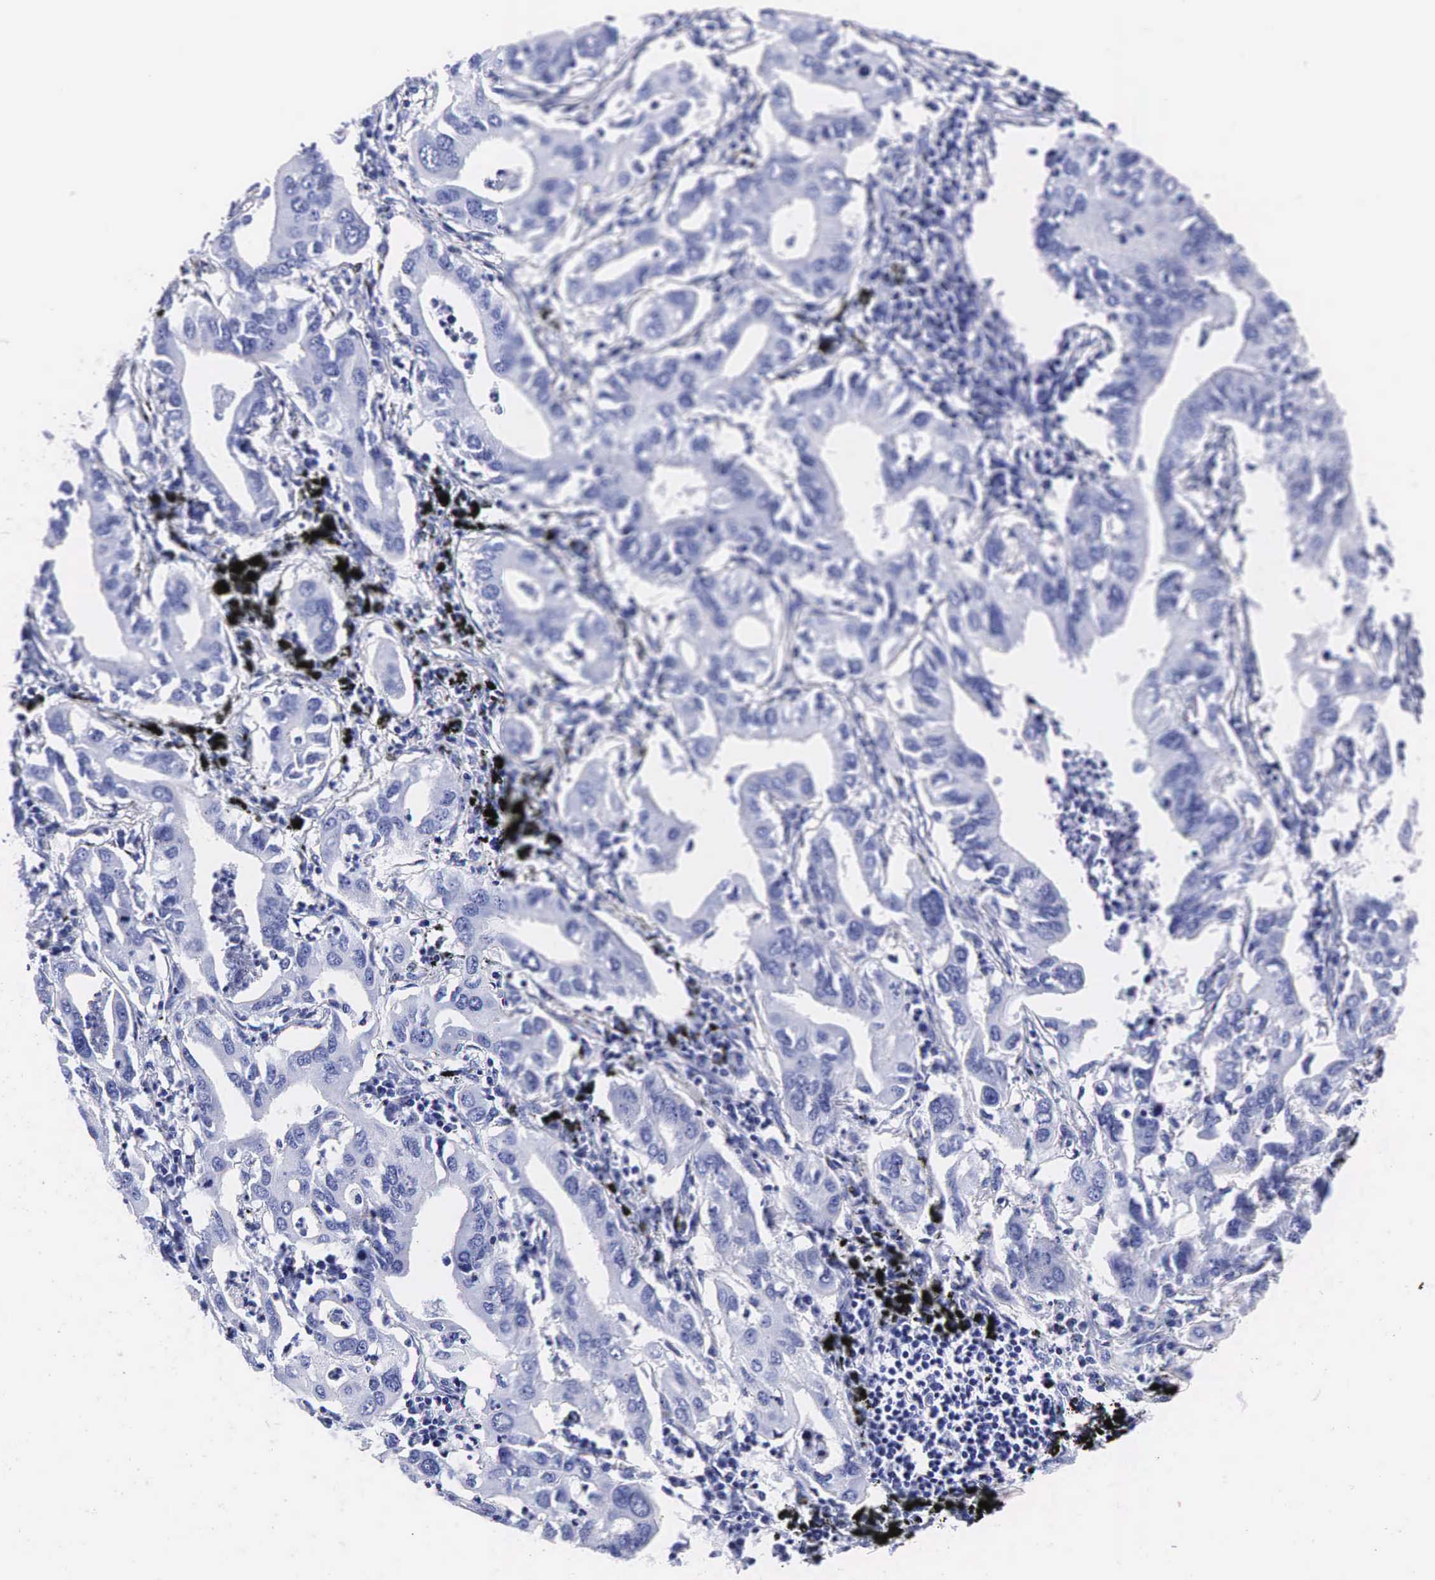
{"staining": {"intensity": "negative", "quantity": "none", "location": "none"}, "tissue": "lung cancer", "cell_type": "Tumor cells", "image_type": "cancer", "snomed": [{"axis": "morphology", "description": "Adenocarcinoma, NOS"}, {"axis": "topography", "description": "Lung"}], "caption": "An immunohistochemistry (IHC) micrograph of adenocarcinoma (lung) is shown. There is no staining in tumor cells of adenocarcinoma (lung).", "gene": "KLK3", "patient": {"sex": "male", "age": 48}}